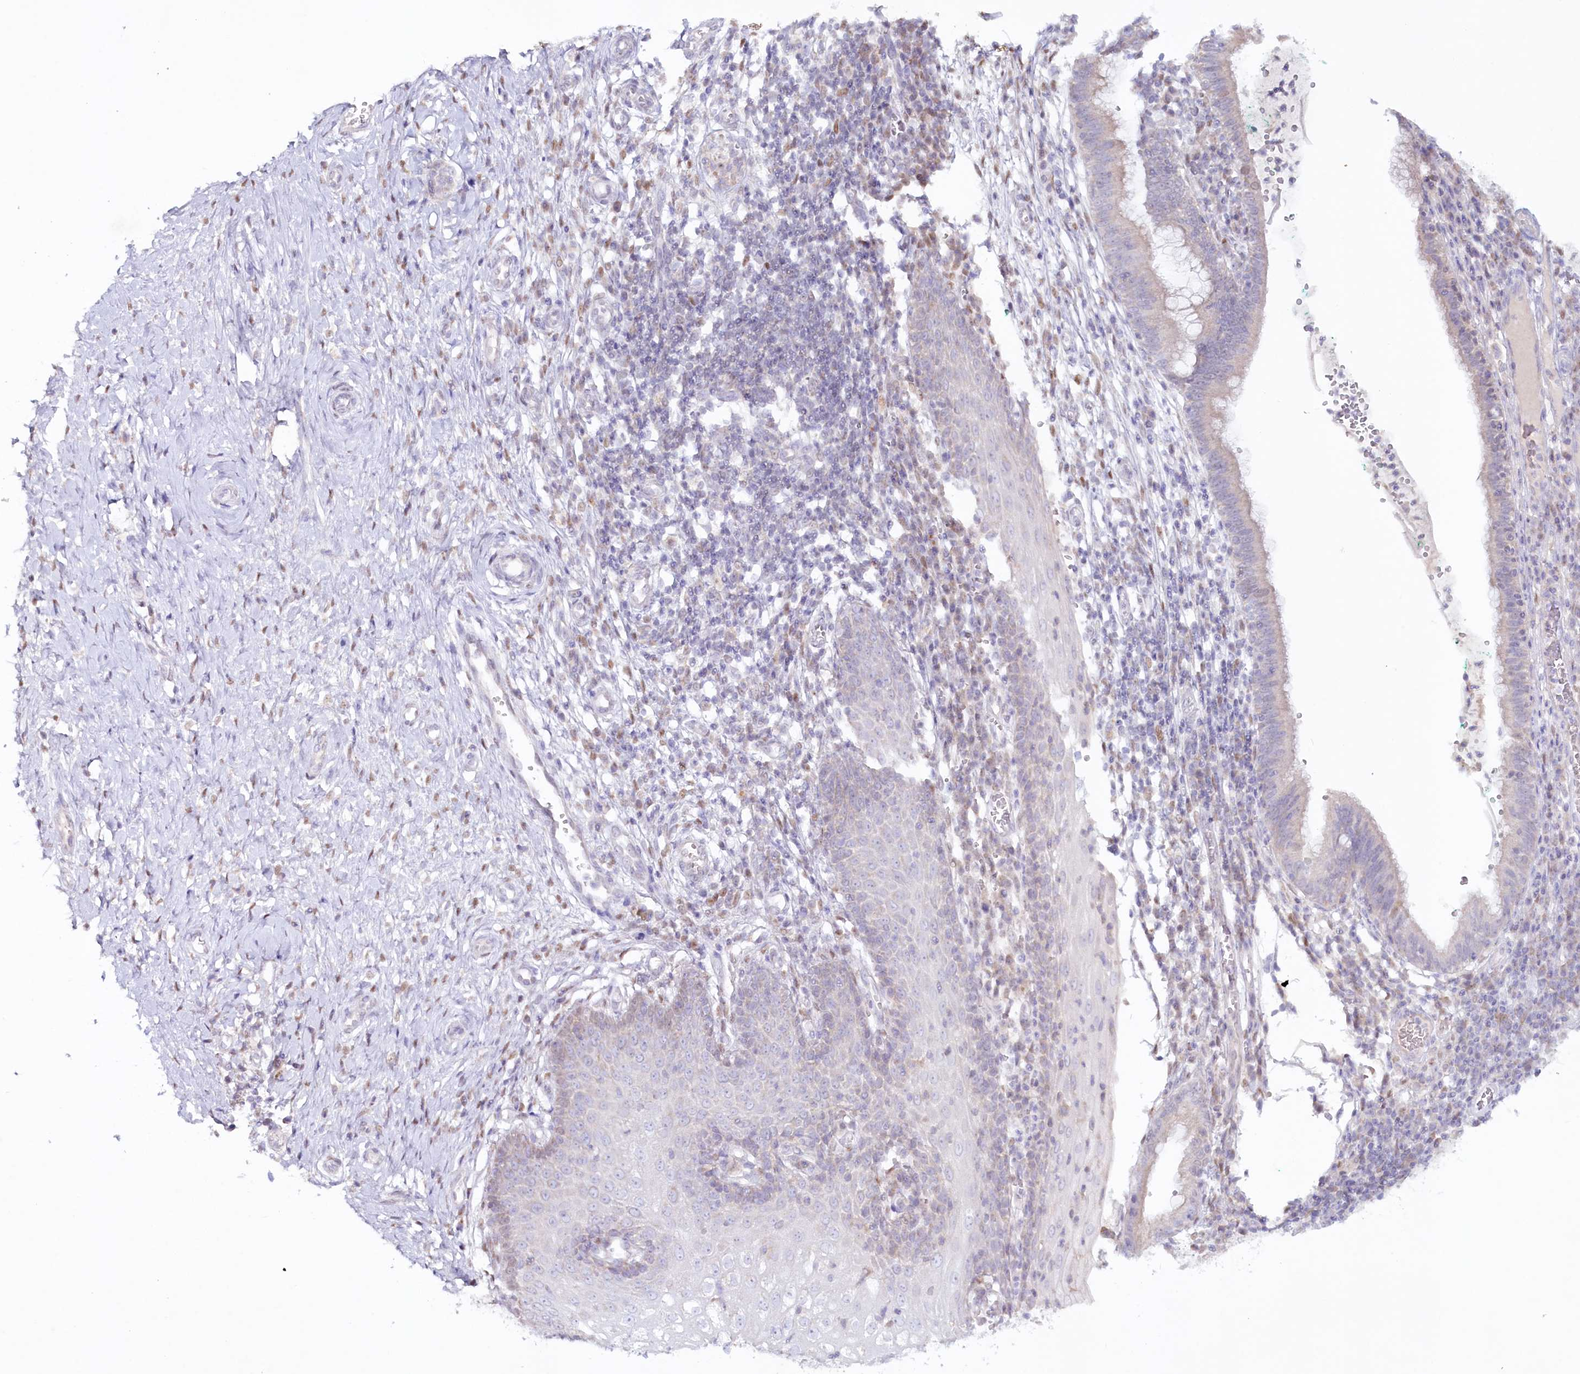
{"staining": {"intensity": "negative", "quantity": "none", "location": "none"}, "tissue": "cervix", "cell_type": "Glandular cells", "image_type": "normal", "snomed": [{"axis": "morphology", "description": "Normal tissue, NOS"}, {"axis": "morphology", "description": "Adenocarcinoma, NOS"}, {"axis": "topography", "description": "Cervix"}], "caption": "The IHC histopathology image has no significant expression in glandular cells of cervix.", "gene": "PSAPL1", "patient": {"sex": "female", "age": 29}}